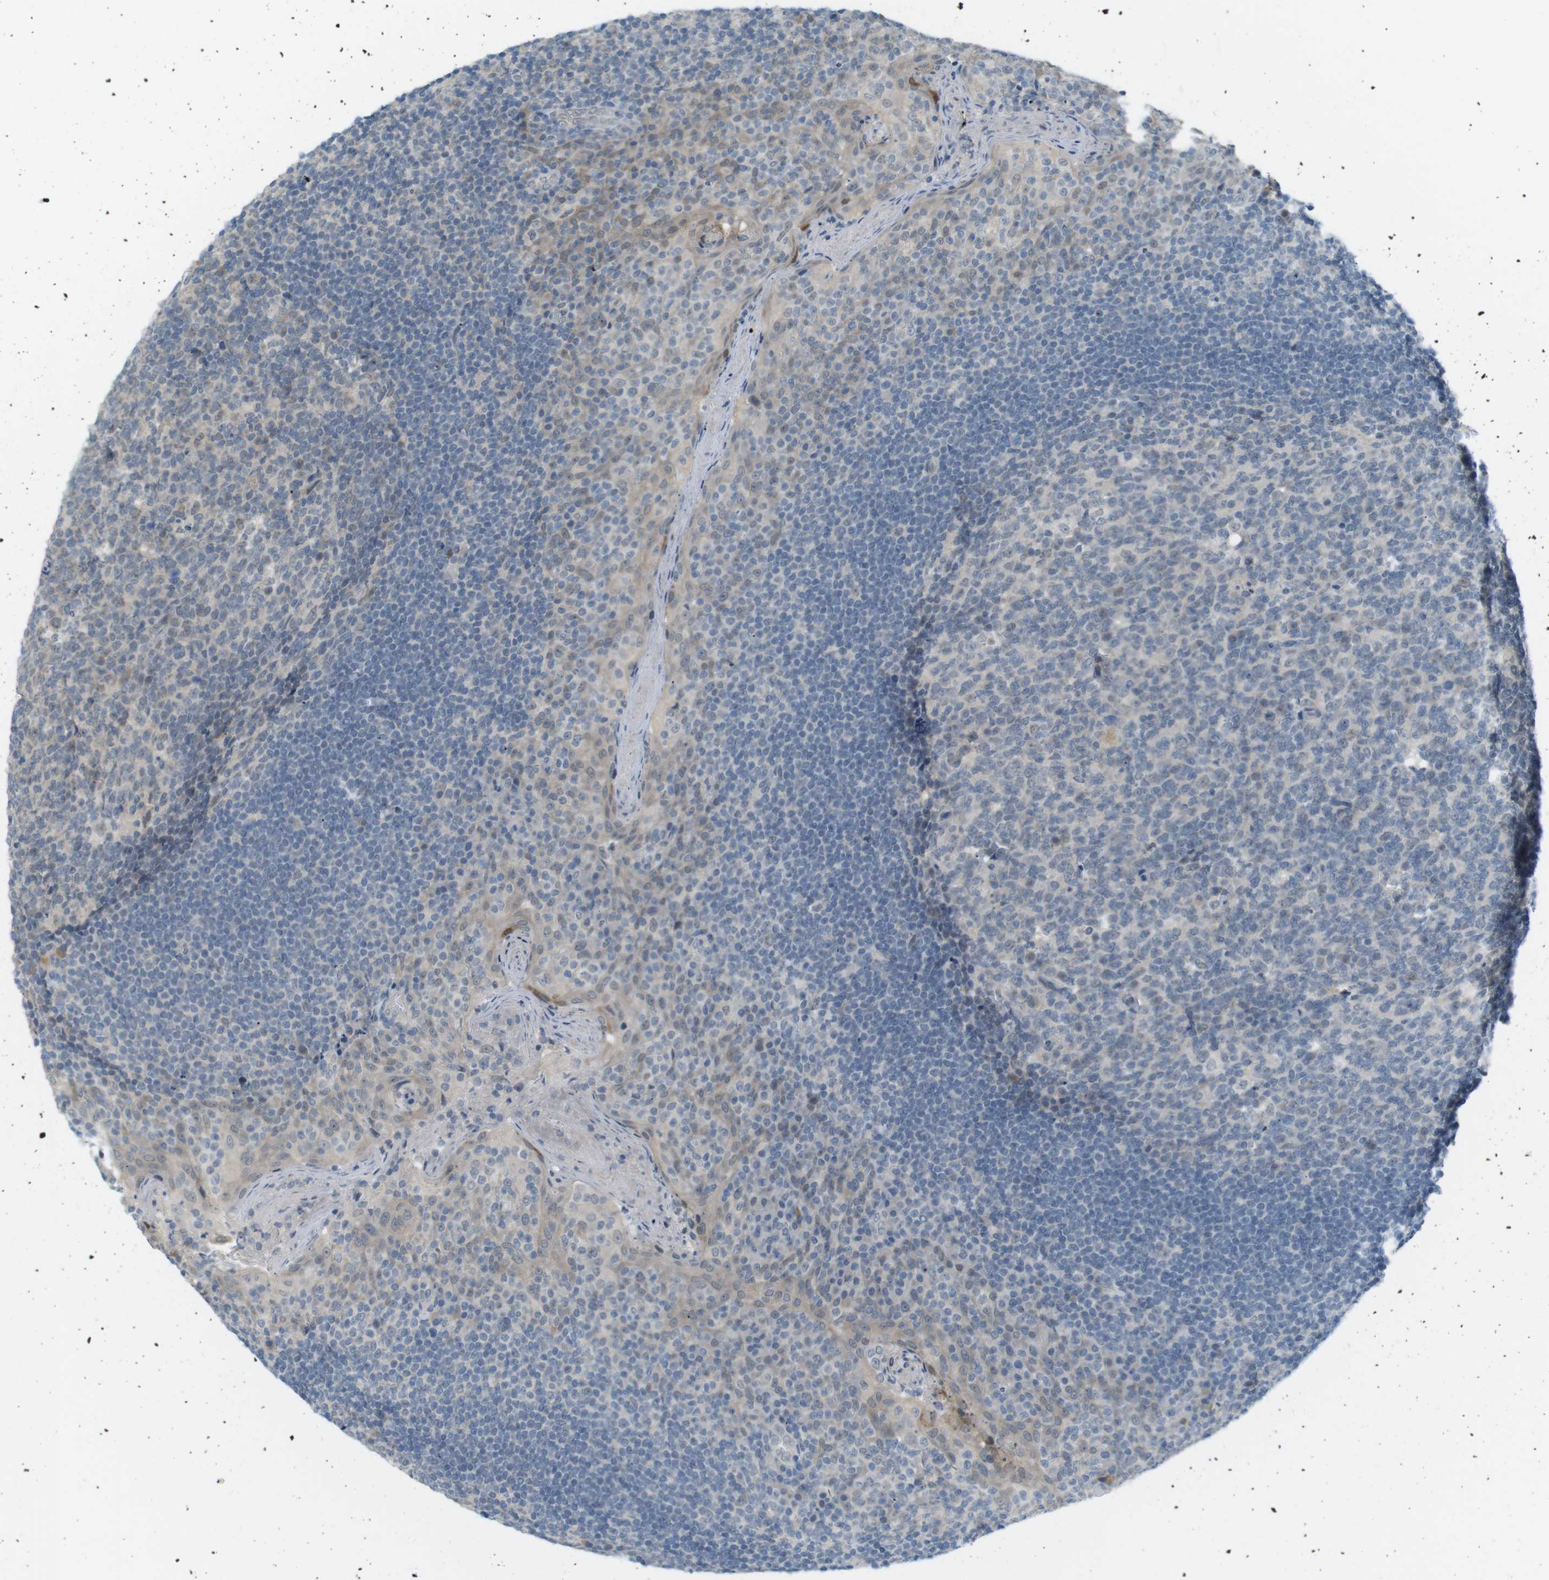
{"staining": {"intensity": "negative", "quantity": "none", "location": "none"}, "tissue": "tonsil", "cell_type": "Germinal center cells", "image_type": "normal", "snomed": [{"axis": "morphology", "description": "Normal tissue, NOS"}, {"axis": "topography", "description": "Tonsil"}], "caption": "Germinal center cells show no significant protein expression in unremarkable tonsil.", "gene": "RTN3", "patient": {"sex": "male", "age": 17}}